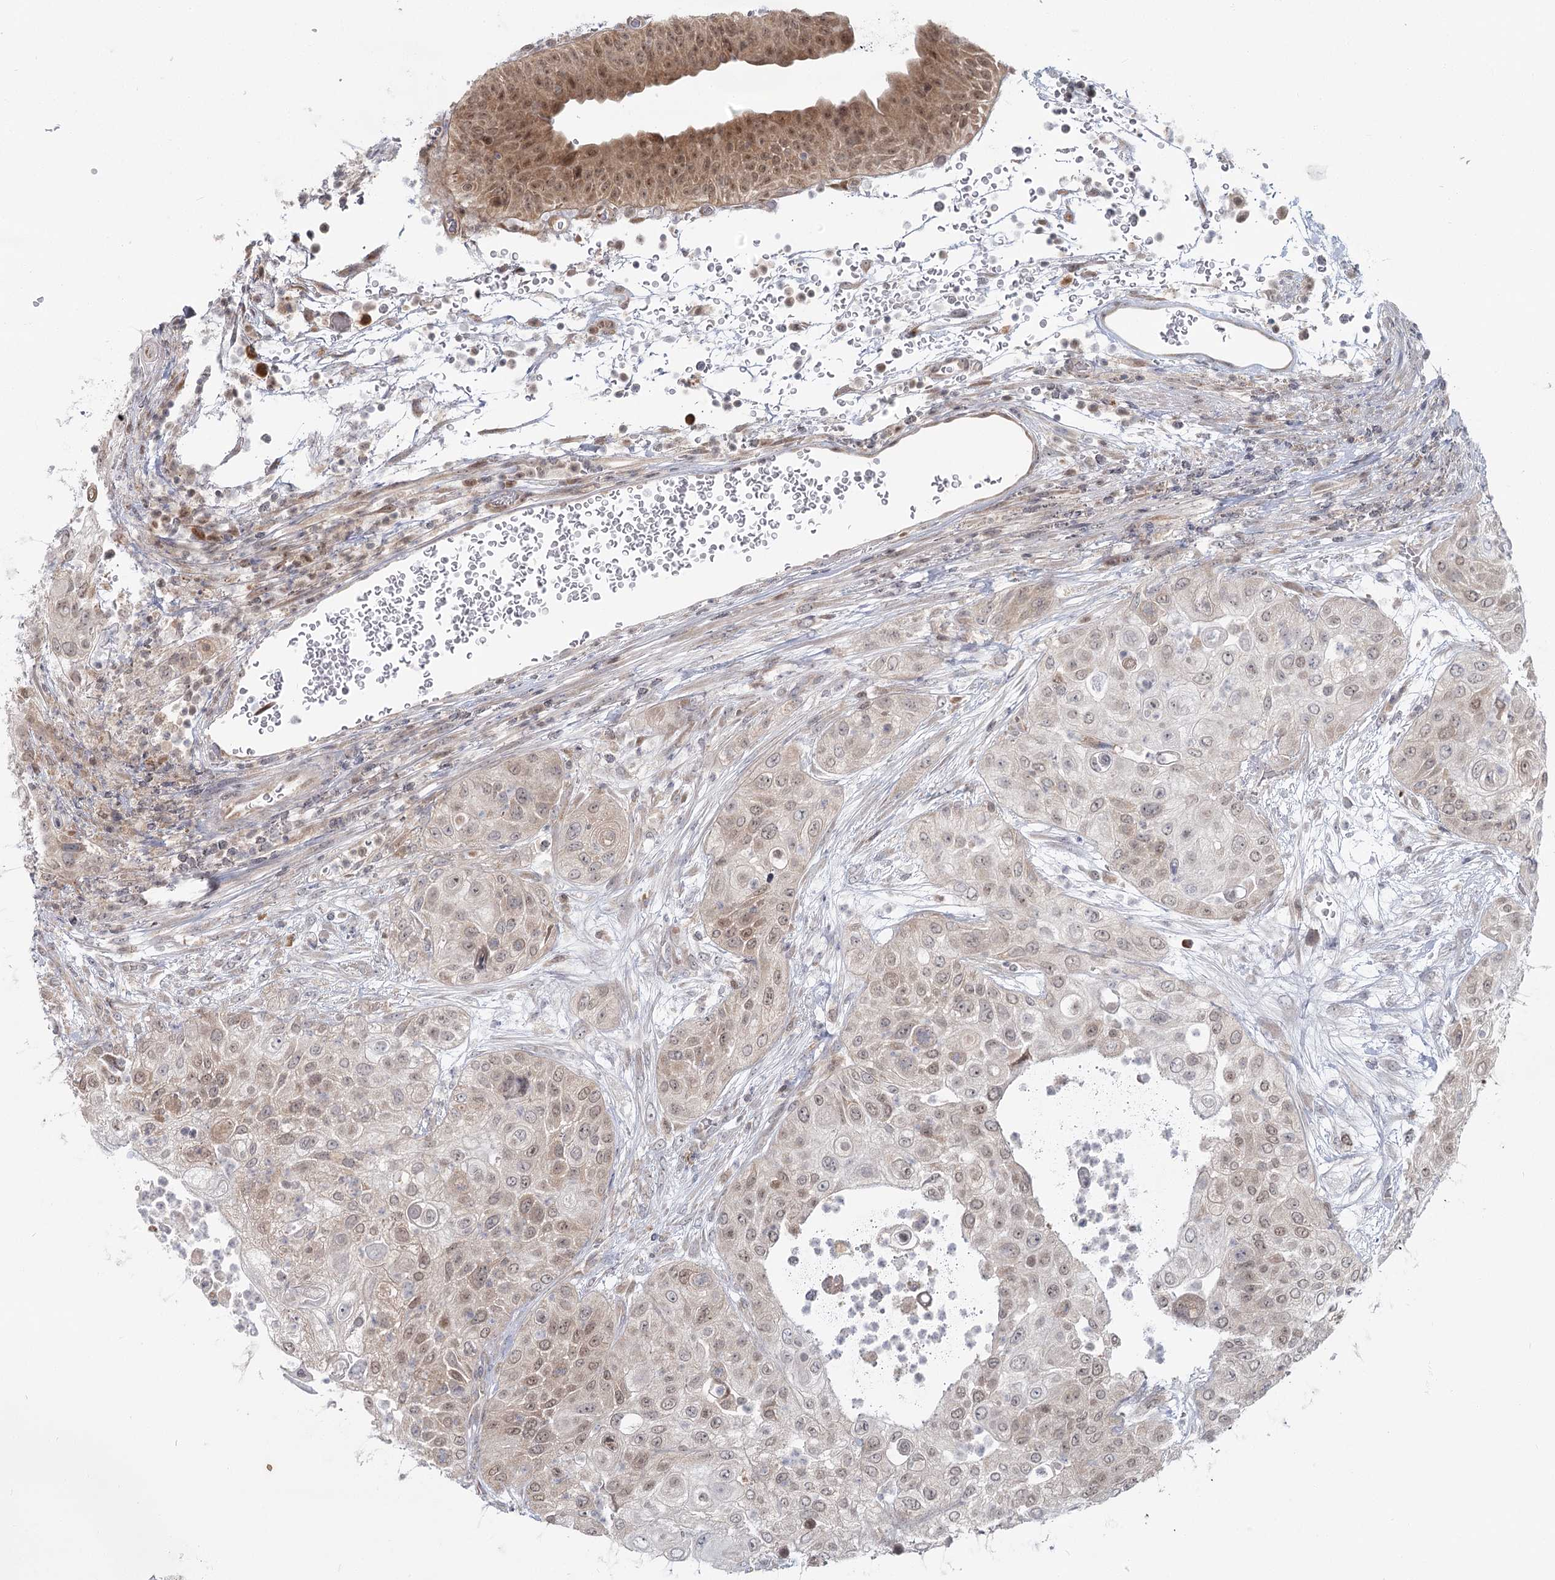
{"staining": {"intensity": "weak", "quantity": "25%-75%", "location": "nuclear"}, "tissue": "urothelial cancer", "cell_type": "Tumor cells", "image_type": "cancer", "snomed": [{"axis": "morphology", "description": "Urothelial carcinoma, High grade"}, {"axis": "topography", "description": "Urinary bladder"}], "caption": "An immunohistochemistry photomicrograph of neoplastic tissue is shown. Protein staining in brown highlights weak nuclear positivity in urothelial cancer within tumor cells. The staining is performed using DAB (3,3'-diaminobenzidine) brown chromogen to label protein expression. The nuclei are counter-stained blue using hematoxylin.", "gene": "THNSL1", "patient": {"sex": "female", "age": 79}}